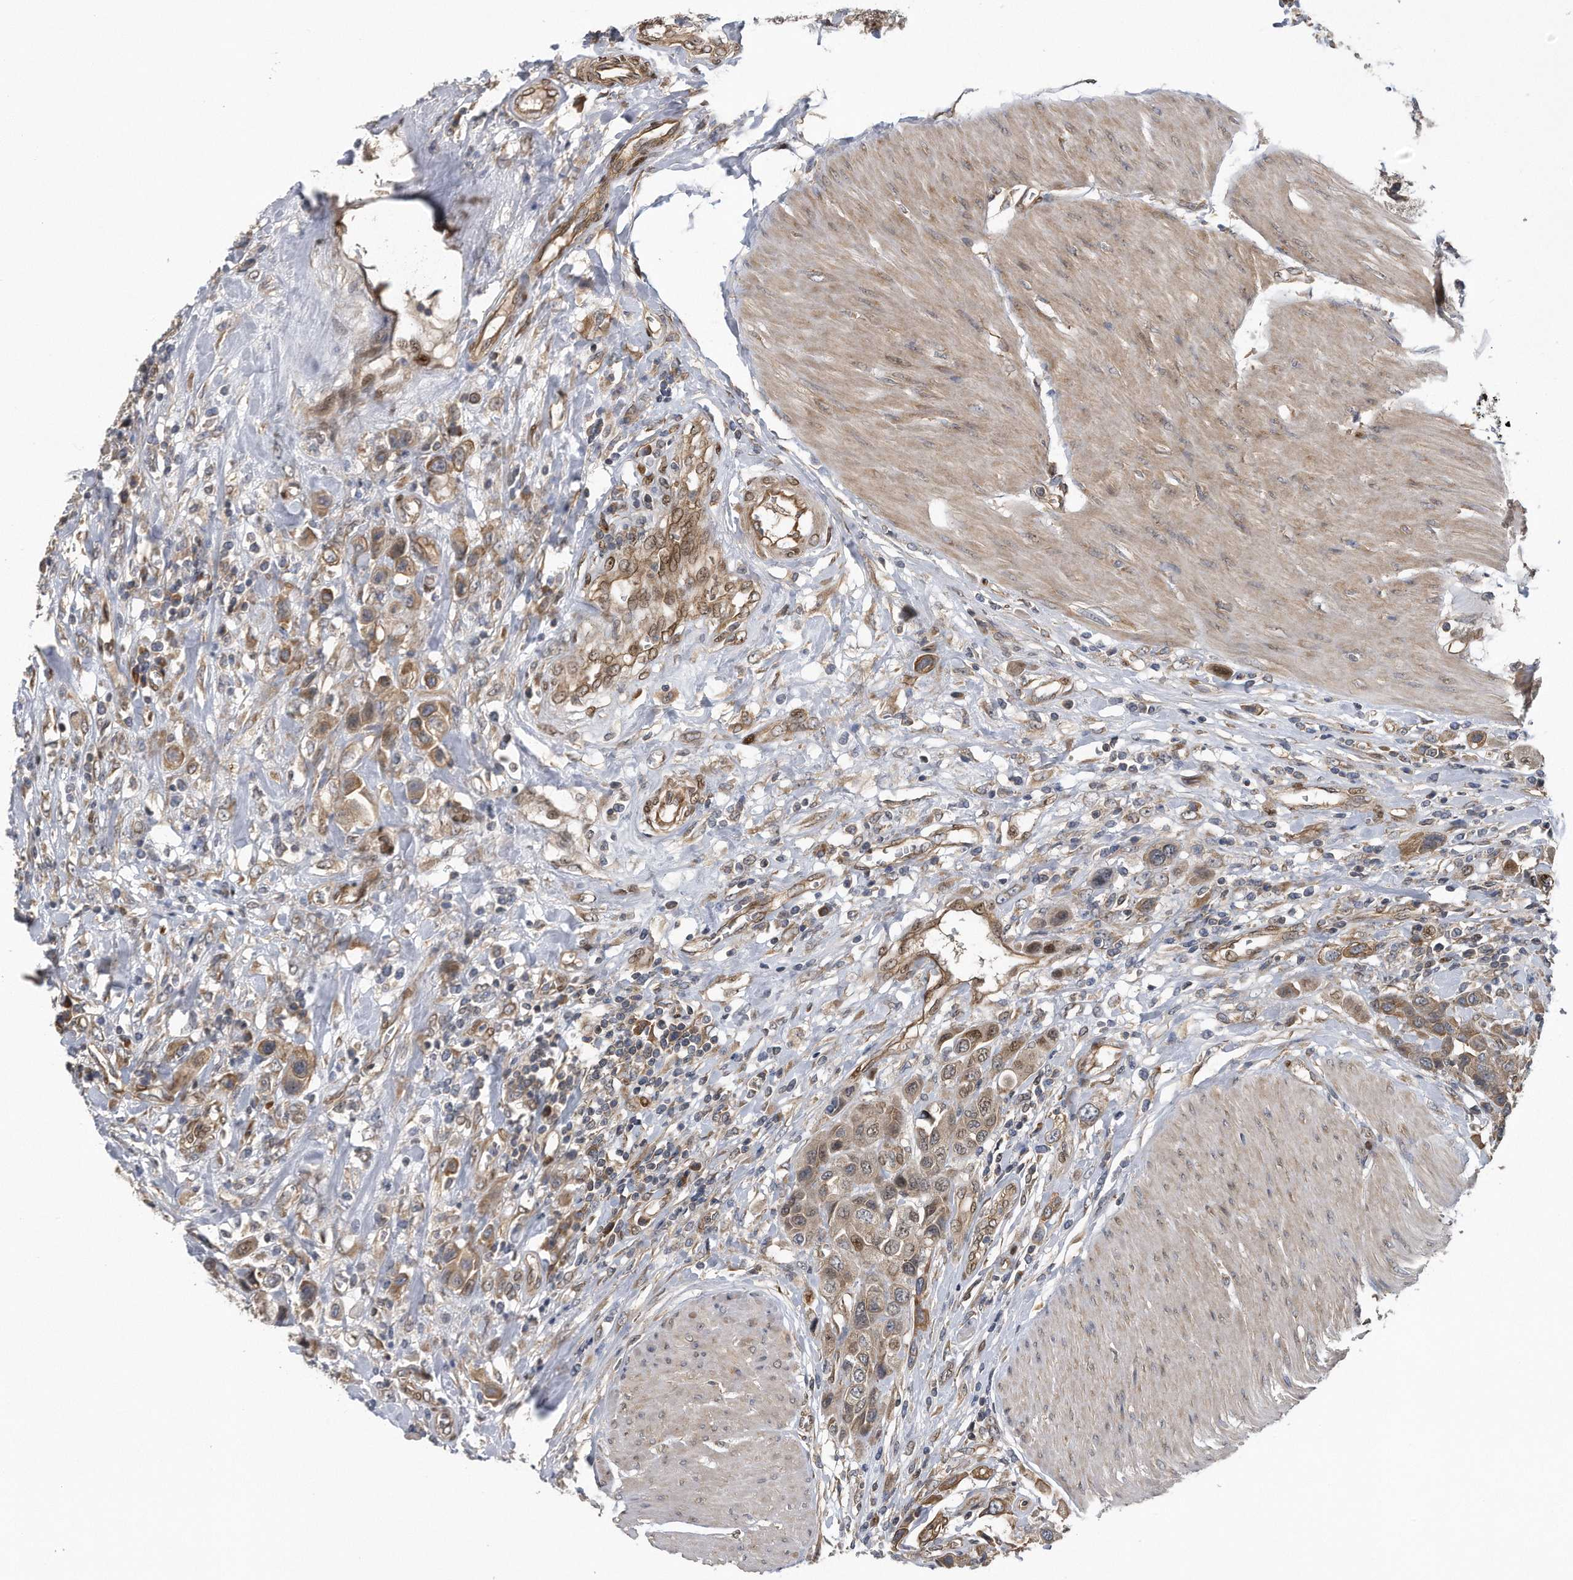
{"staining": {"intensity": "moderate", "quantity": ">75%", "location": "cytoplasmic/membranous,nuclear"}, "tissue": "urothelial cancer", "cell_type": "Tumor cells", "image_type": "cancer", "snomed": [{"axis": "morphology", "description": "Urothelial carcinoma, High grade"}, {"axis": "topography", "description": "Urinary bladder"}], "caption": "This image shows urothelial carcinoma (high-grade) stained with immunohistochemistry (IHC) to label a protein in brown. The cytoplasmic/membranous and nuclear of tumor cells show moderate positivity for the protein. Nuclei are counter-stained blue.", "gene": "ZNF79", "patient": {"sex": "male", "age": 50}}